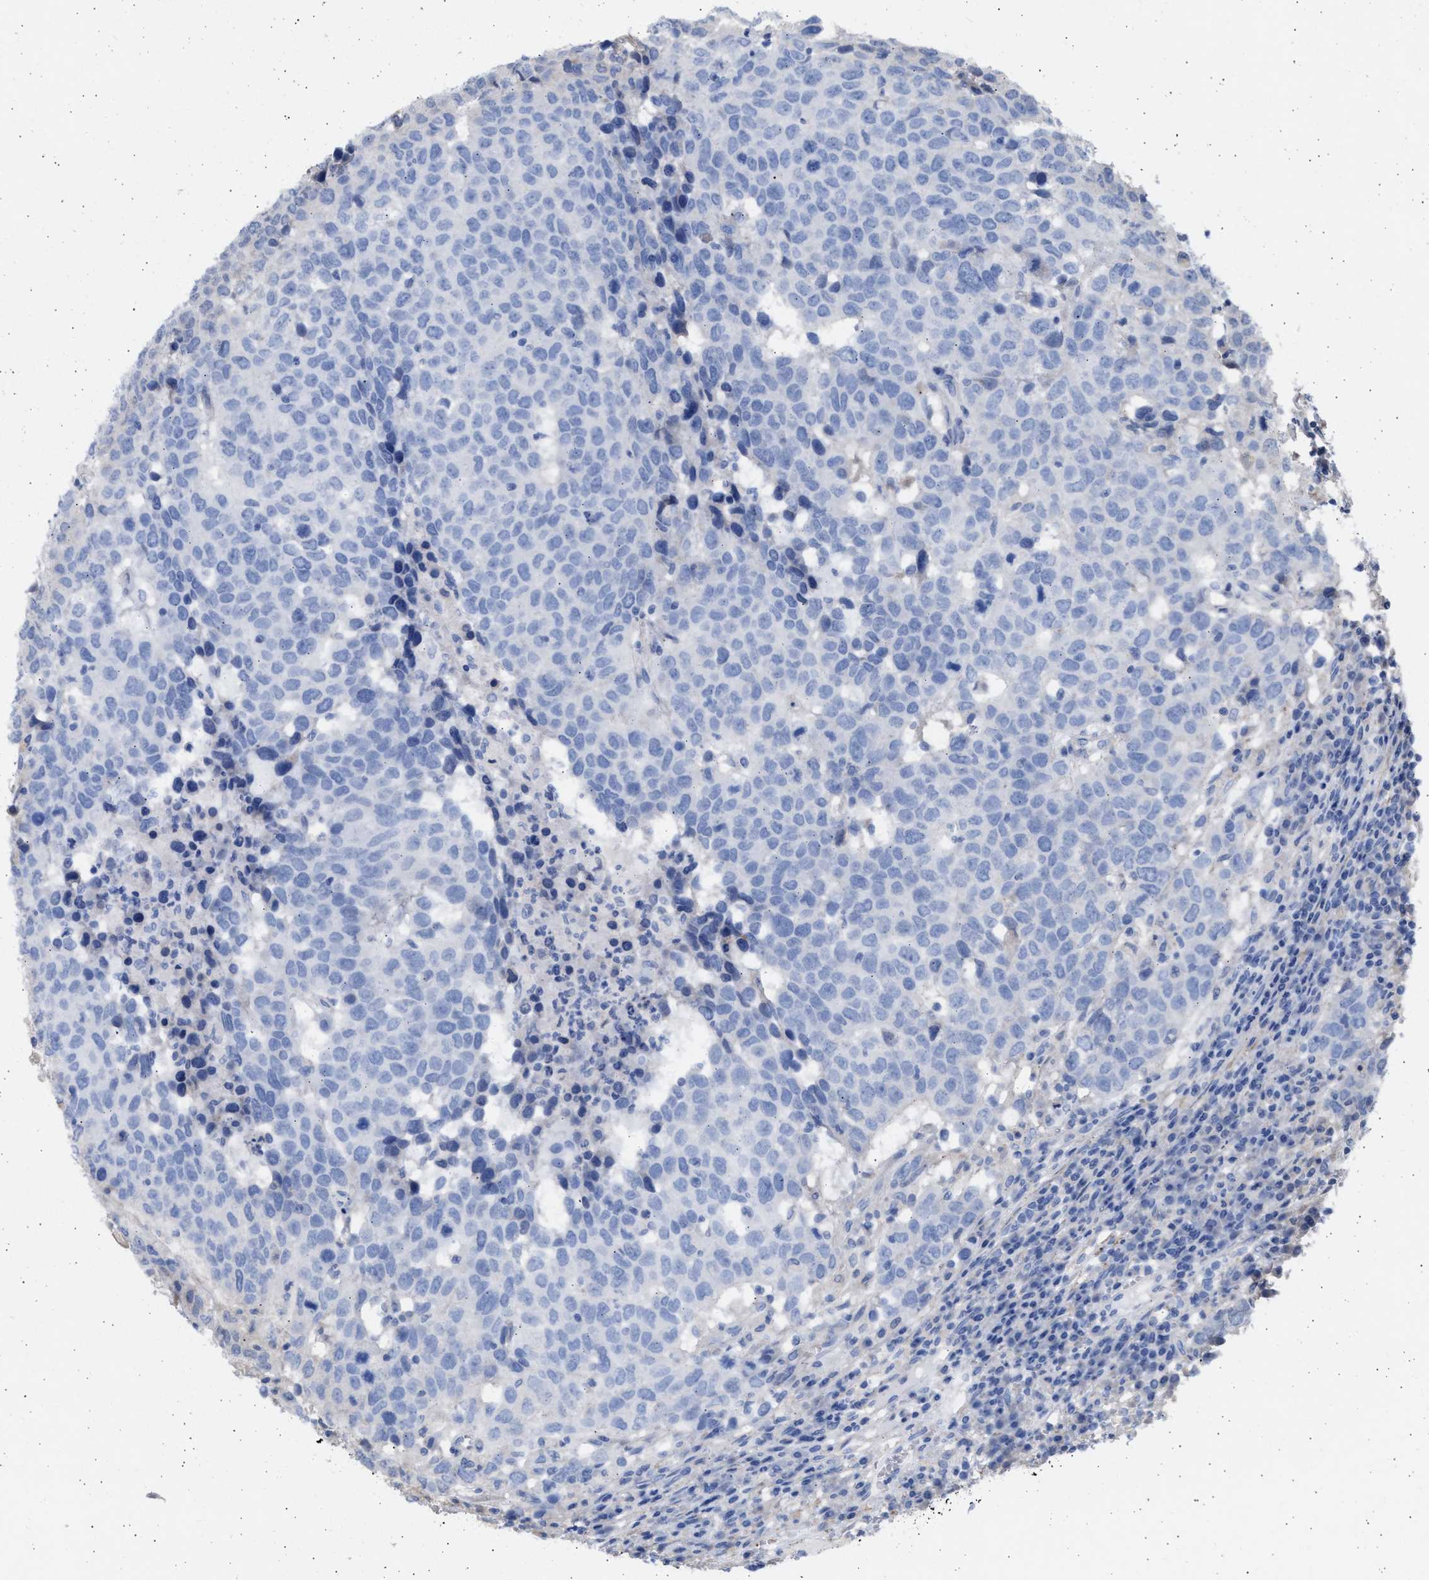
{"staining": {"intensity": "negative", "quantity": "none", "location": "none"}, "tissue": "head and neck cancer", "cell_type": "Tumor cells", "image_type": "cancer", "snomed": [{"axis": "morphology", "description": "Squamous cell carcinoma, NOS"}, {"axis": "topography", "description": "Head-Neck"}], "caption": "Histopathology image shows no significant protein positivity in tumor cells of head and neck cancer.", "gene": "NBR1", "patient": {"sex": "male", "age": 66}}